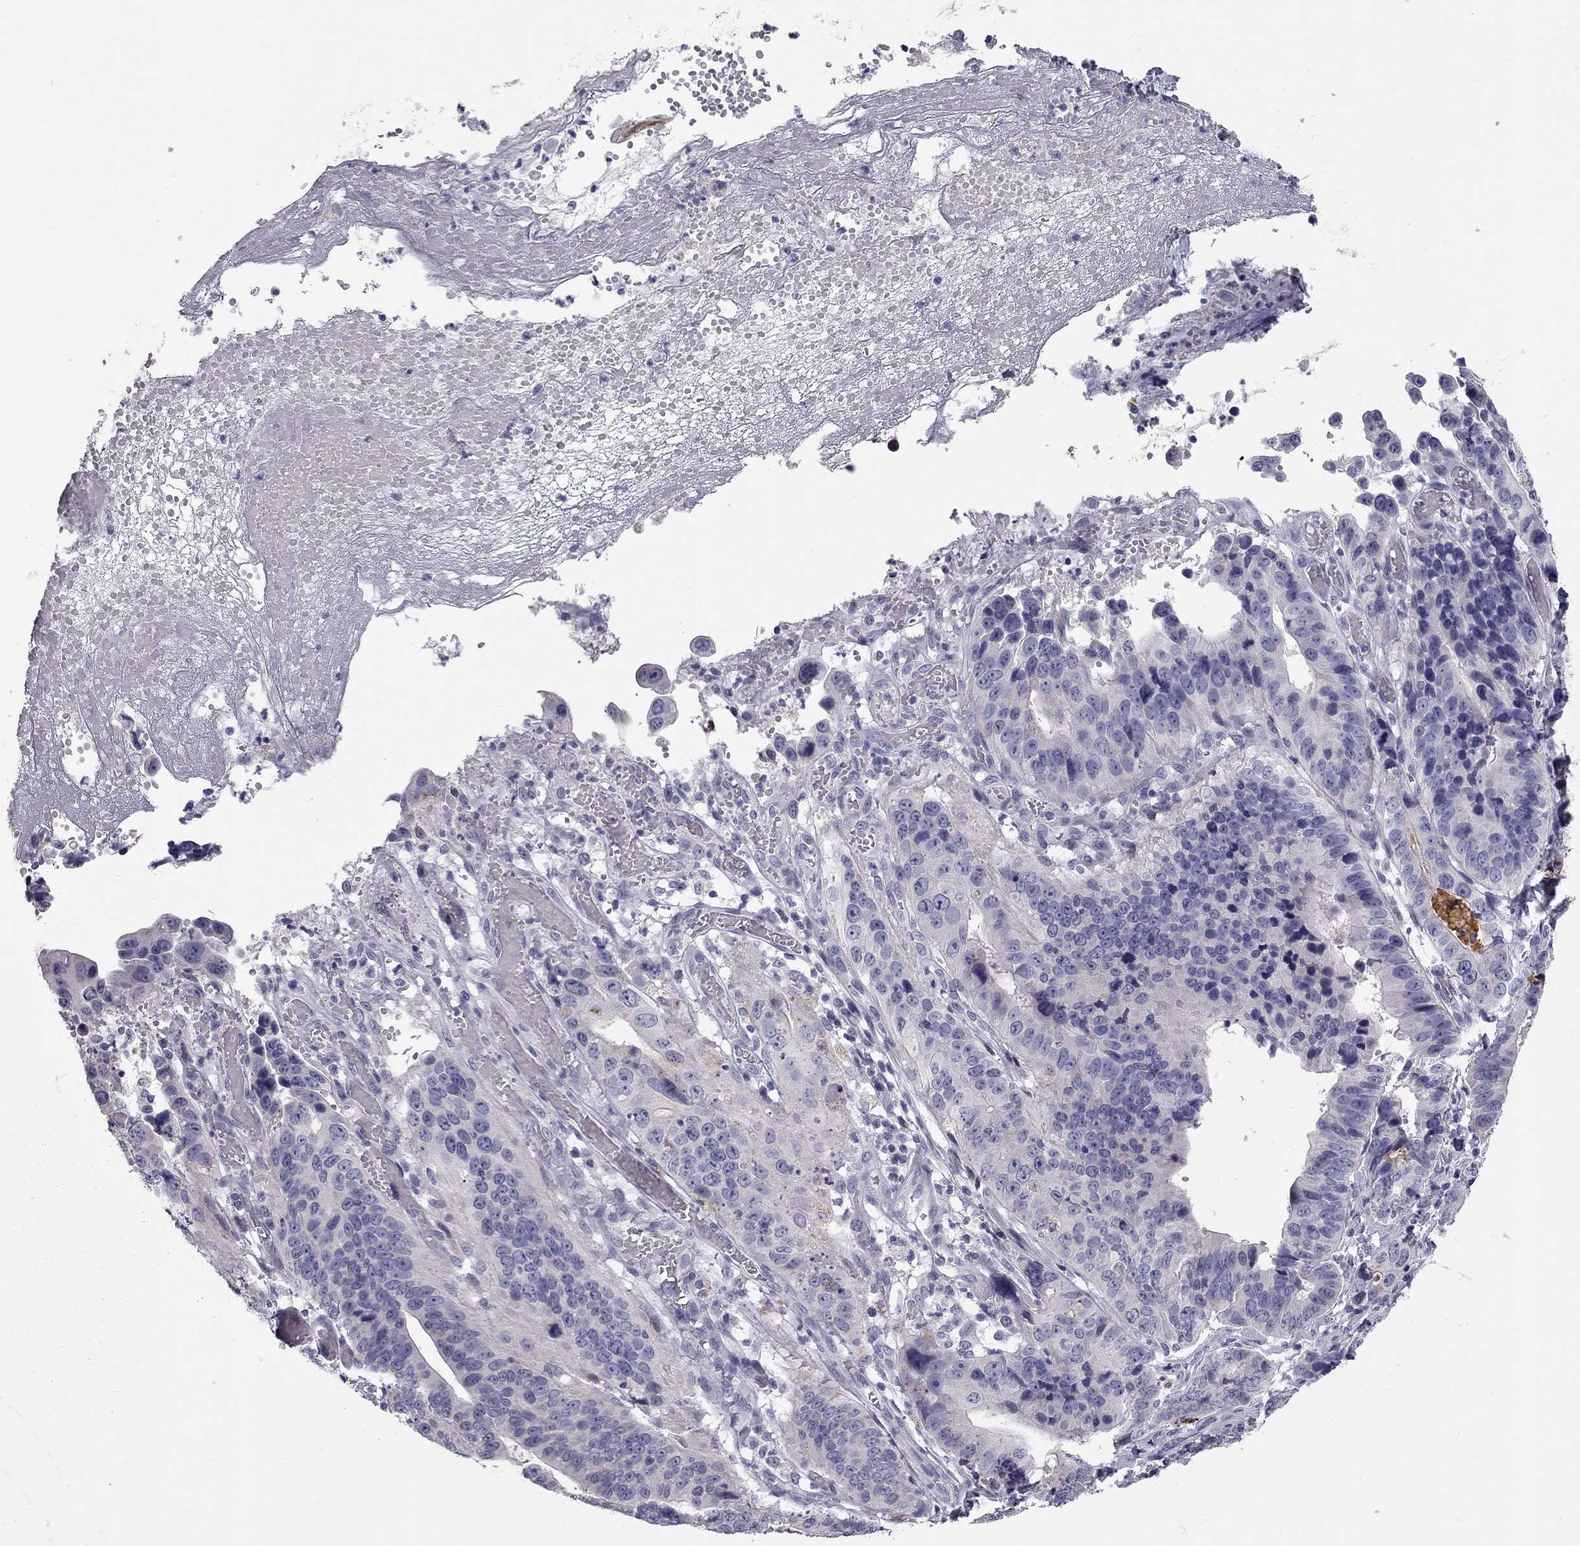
{"staining": {"intensity": "negative", "quantity": "none", "location": "none"}, "tissue": "stomach cancer", "cell_type": "Tumor cells", "image_type": "cancer", "snomed": [{"axis": "morphology", "description": "Adenocarcinoma, NOS"}, {"axis": "topography", "description": "Stomach"}], "caption": "Tumor cells show no significant expression in adenocarcinoma (stomach).", "gene": "CLPSL2", "patient": {"sex": "male", "age": 84}}